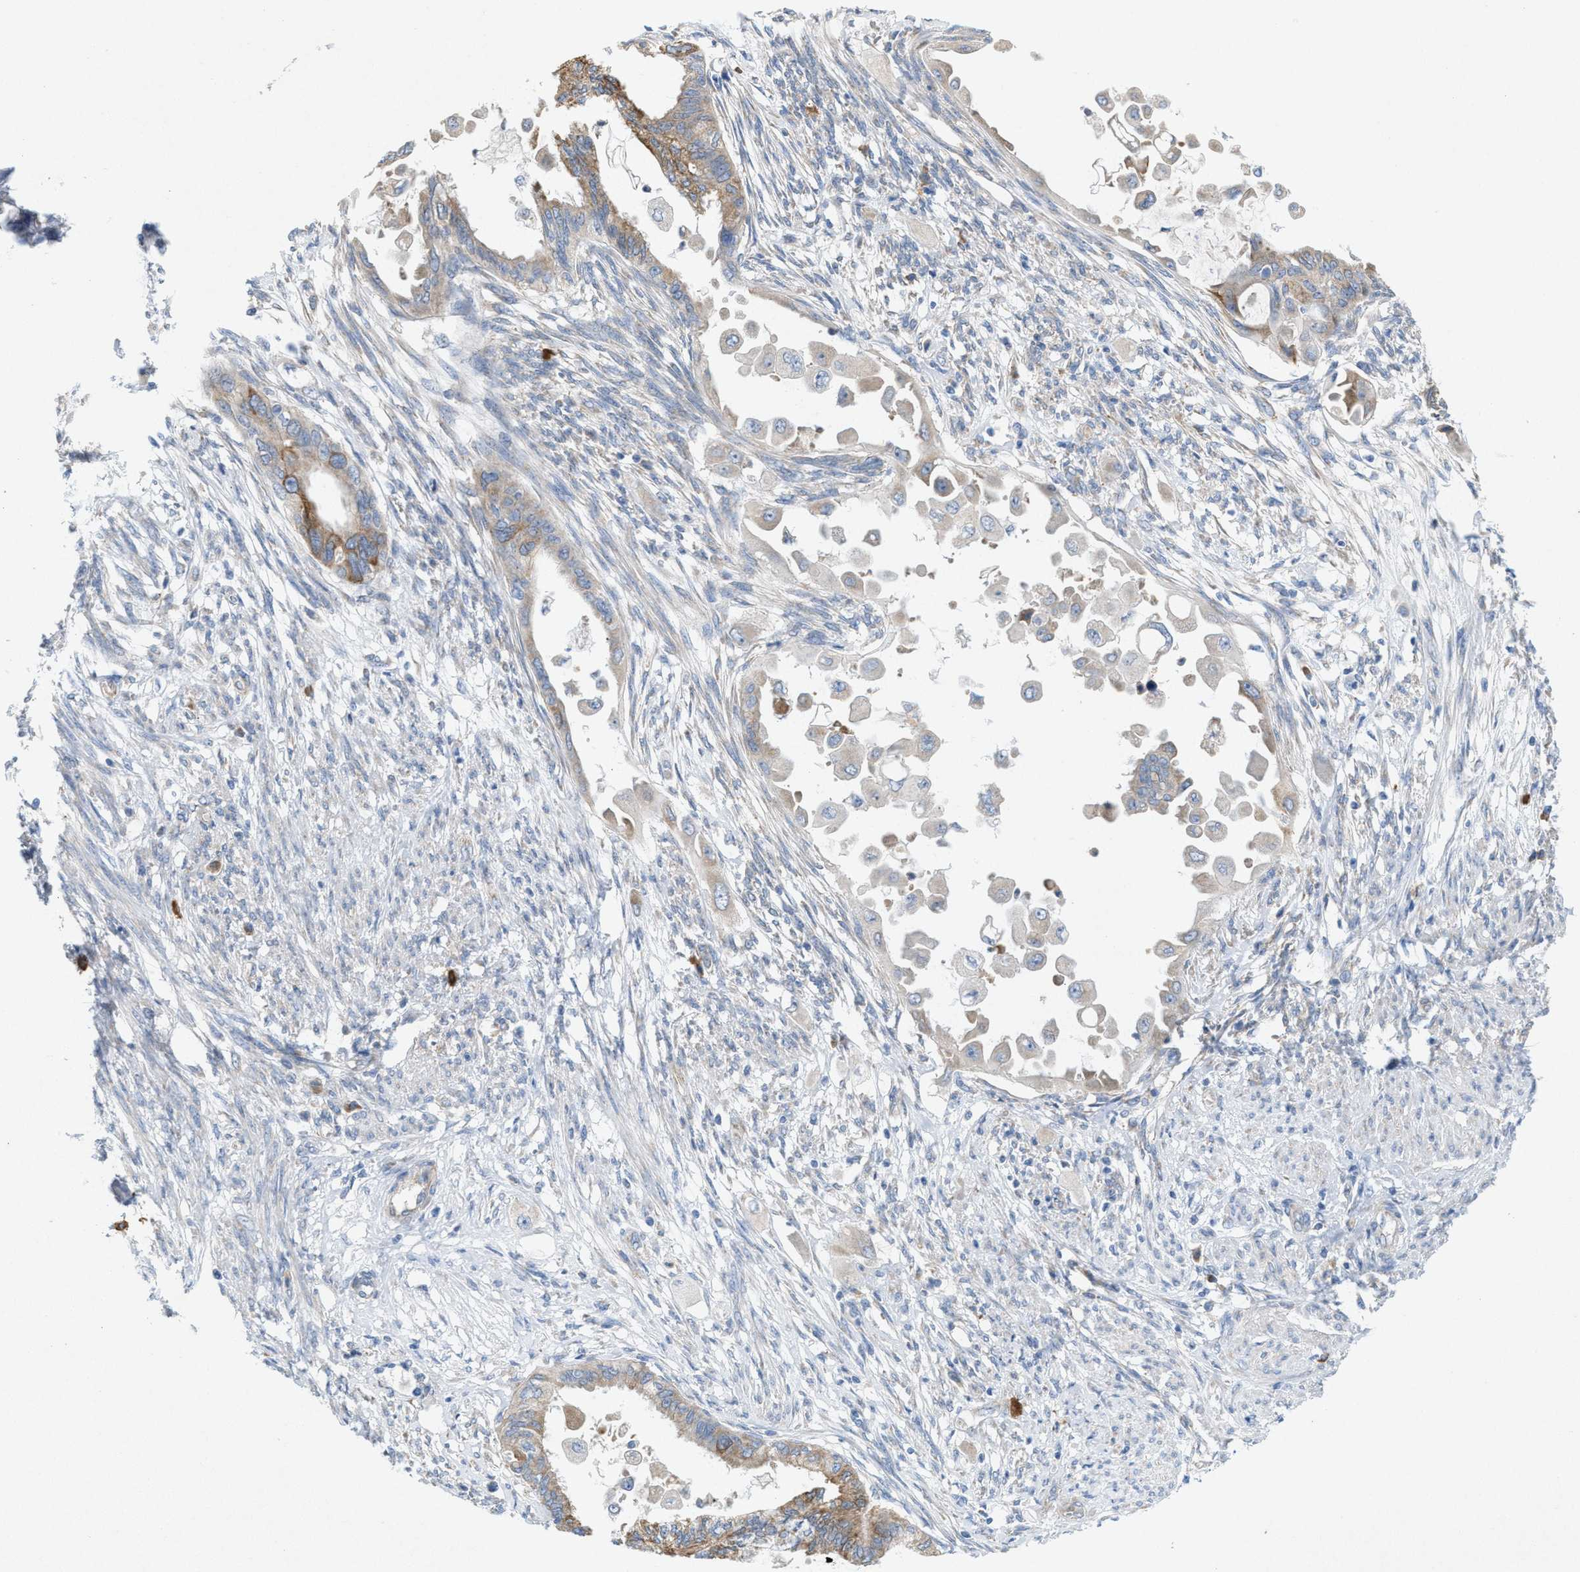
{"staining": {"intensity": "moderate", "quantity": ">75%", "location": "cytoplasmic/membranous"}, "tissue": "cervical cancer", "cell_type": "Tumor cells", "image_type": "cancer", "snomed": [{"axis": "morphology", "description": "Normal tissue, NOS"}, {"axis": "morphology", "description": "Adenocarcinoma, NOS"}, {"axis": "topography", "description": "Cervix"}, {"axis": "topography", "description": "Endometrium"}], "caption": "DAB immunohistochemical staining of cervical adenocarcinoma shows moderate cytoplasmic/membranous protein staining in about >75% of tumor cells.", "gene": "DYNC2I1", "patient": {"sex": "female", "age": 86}}